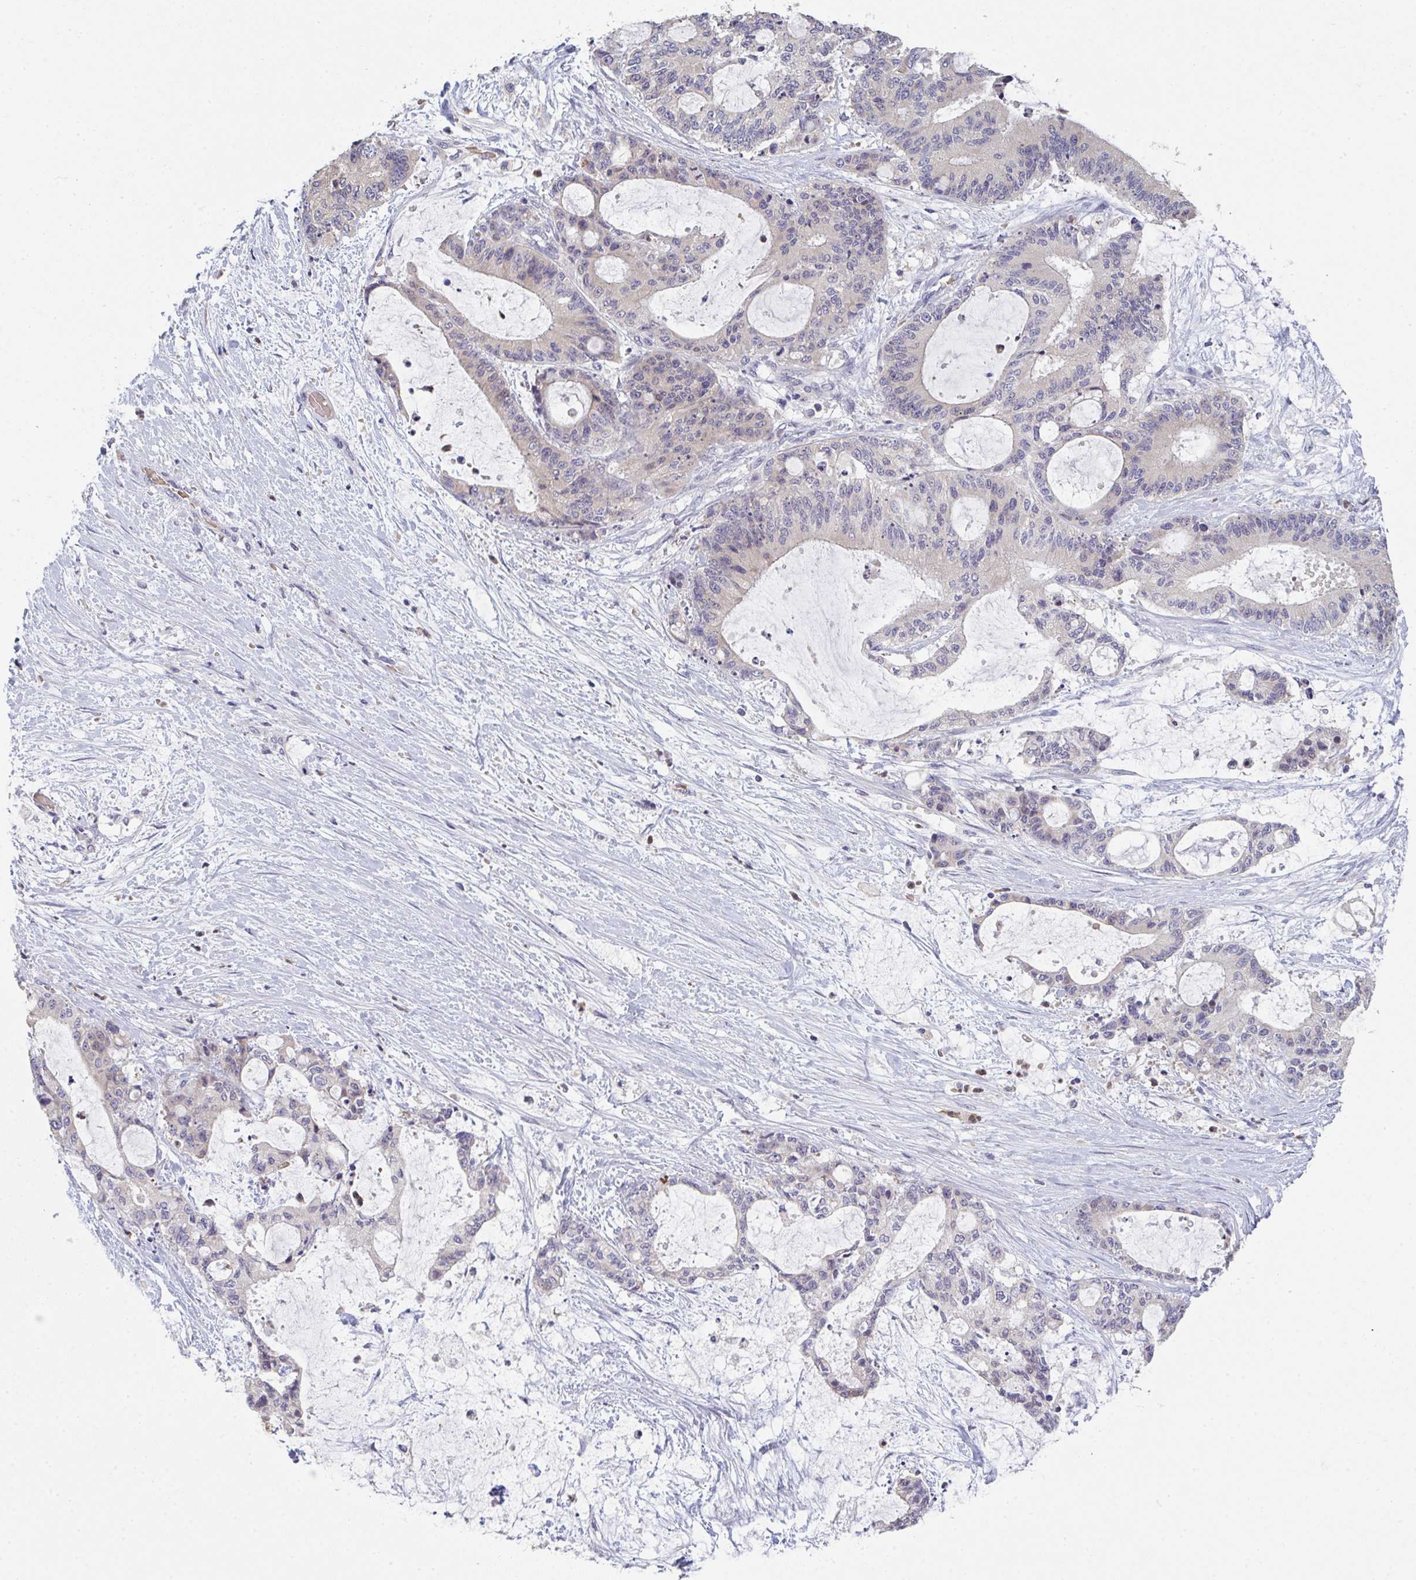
{"staining": {"intensity": "weak", "quantity": "<25%", "location": "nuclear"}, "tissue": "liver cancer", "cell_type": "Tumor cells", "image_type": "cancer", "snomed": [{"axis": "morphology", "description": "Normal tissue, NOS"}, {"axis": "morphology", "description": "Cholangiocarcinoma"}, {"axis": "topography", "description": "Liver"}, {"axis": "topography", "description": "Peripheral nerve tissue"}], "caption": "An IHC photomicrograph of liver cancer (cholangiocarcinoma) is shown. There is no staining in tumor cells of liver cancer (cholangiocarcinoma).", "gene": "RIOK1", "patient": {"sex": "female", "age": 73}}